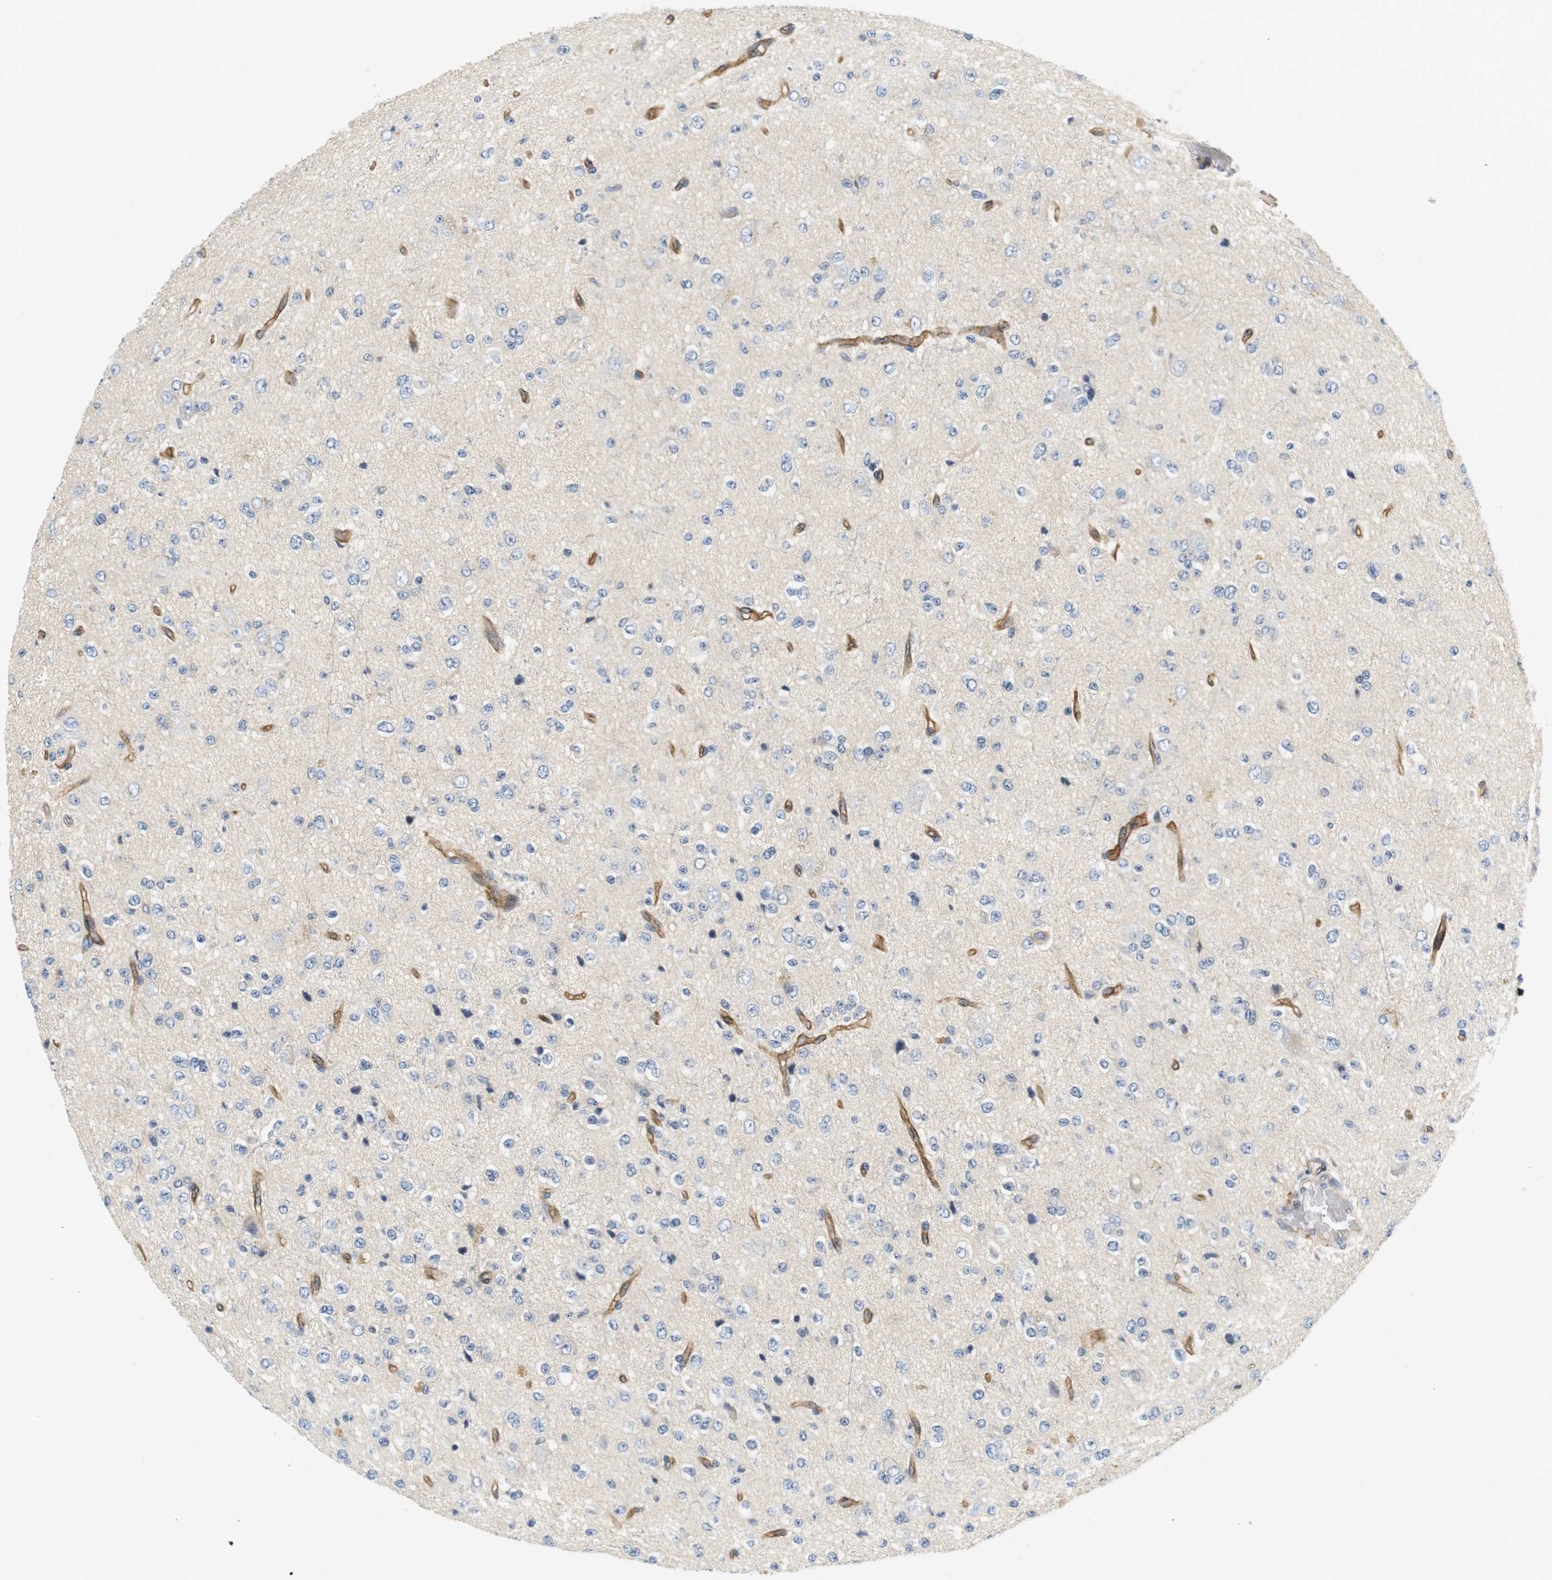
{"staining": {"intensity": "negative", "quantity": "none", "location": "none"}, "tissue": "glioma", "cell_type": "Tumor cells", "image_type": "cancer", "snomed": [{"axis": "morphology", "description": "Glioma, malignant, High grade"}, {"axis": "topography", "description": "pancreas cauda"}], "caption": "IHC of human high-grade glioma (malignant) exhibits no positivity in tumor cells. (DAB immunohistochemistry (IHC) visualized using brightfield microscopy, high magnification).", "gene": "SLC30A1", "patient": {"sex": "male", "age": 60}}